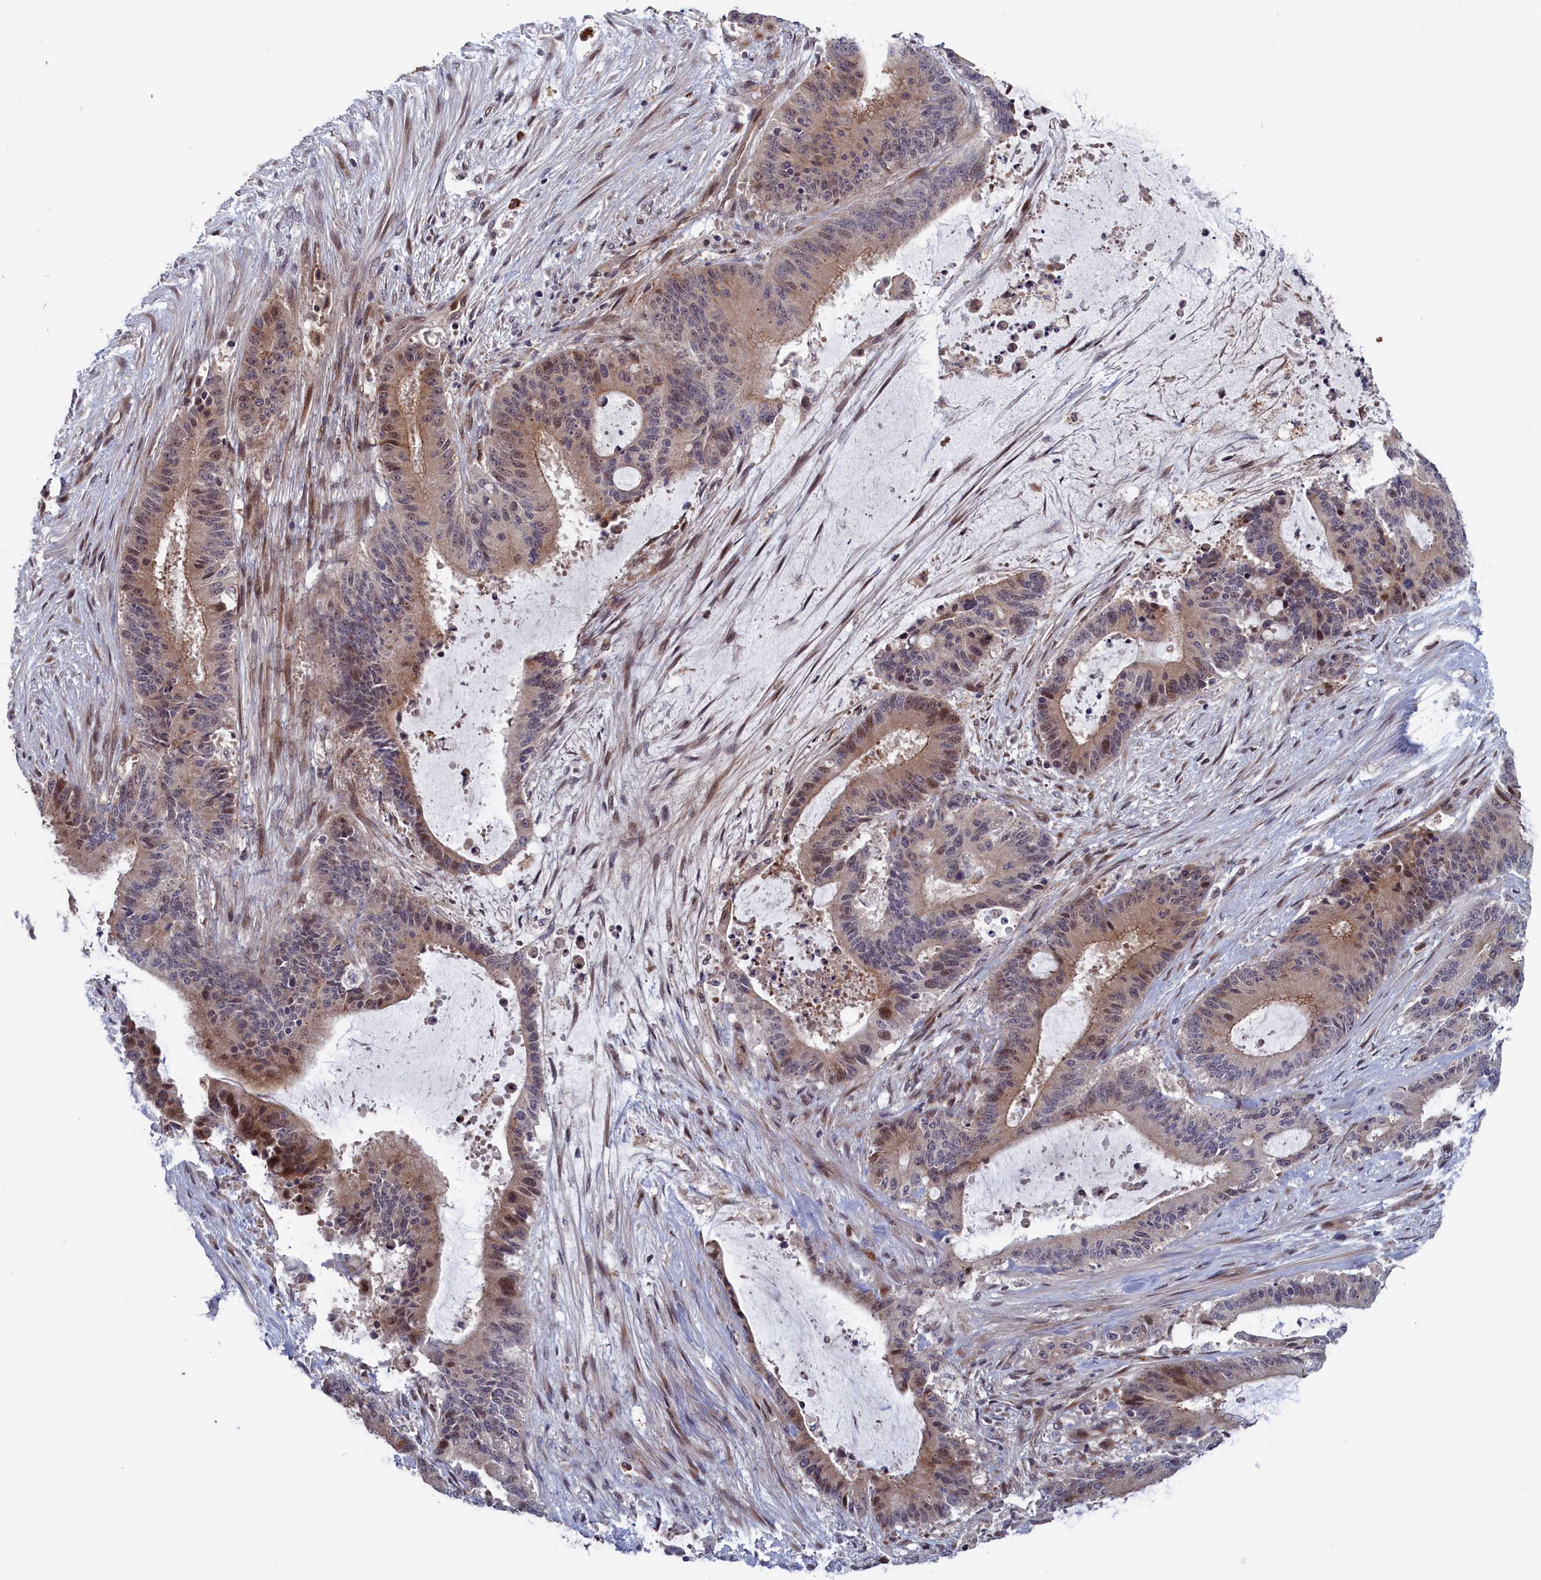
{"staining": {"intensity": "moderate", "quantity": "<25%", "location": "cytoplasmic/membranous,nuclear"}, "tissue": "liver cancer", "cell_type": "Tumor cells", "image_type": "cancer", "snomed": [{"axis": "morphology", "description": "Normal tissue, NOS"}, {"axis": "morphology", "description": "Cholangiocarcinoma"}, {"axis": "topography", "description": "Liver"}, {"axis": "topography", "description": "Peripheral nerve tissue"}], "caption": "Liver cancer stained with a brown dye shows moderate cytoplasmic/membranous and nuclear positive expression in approximately <25% of tumor cells.", "gene": "LSG1", "patient": {"sex": "female", "age": 73}}